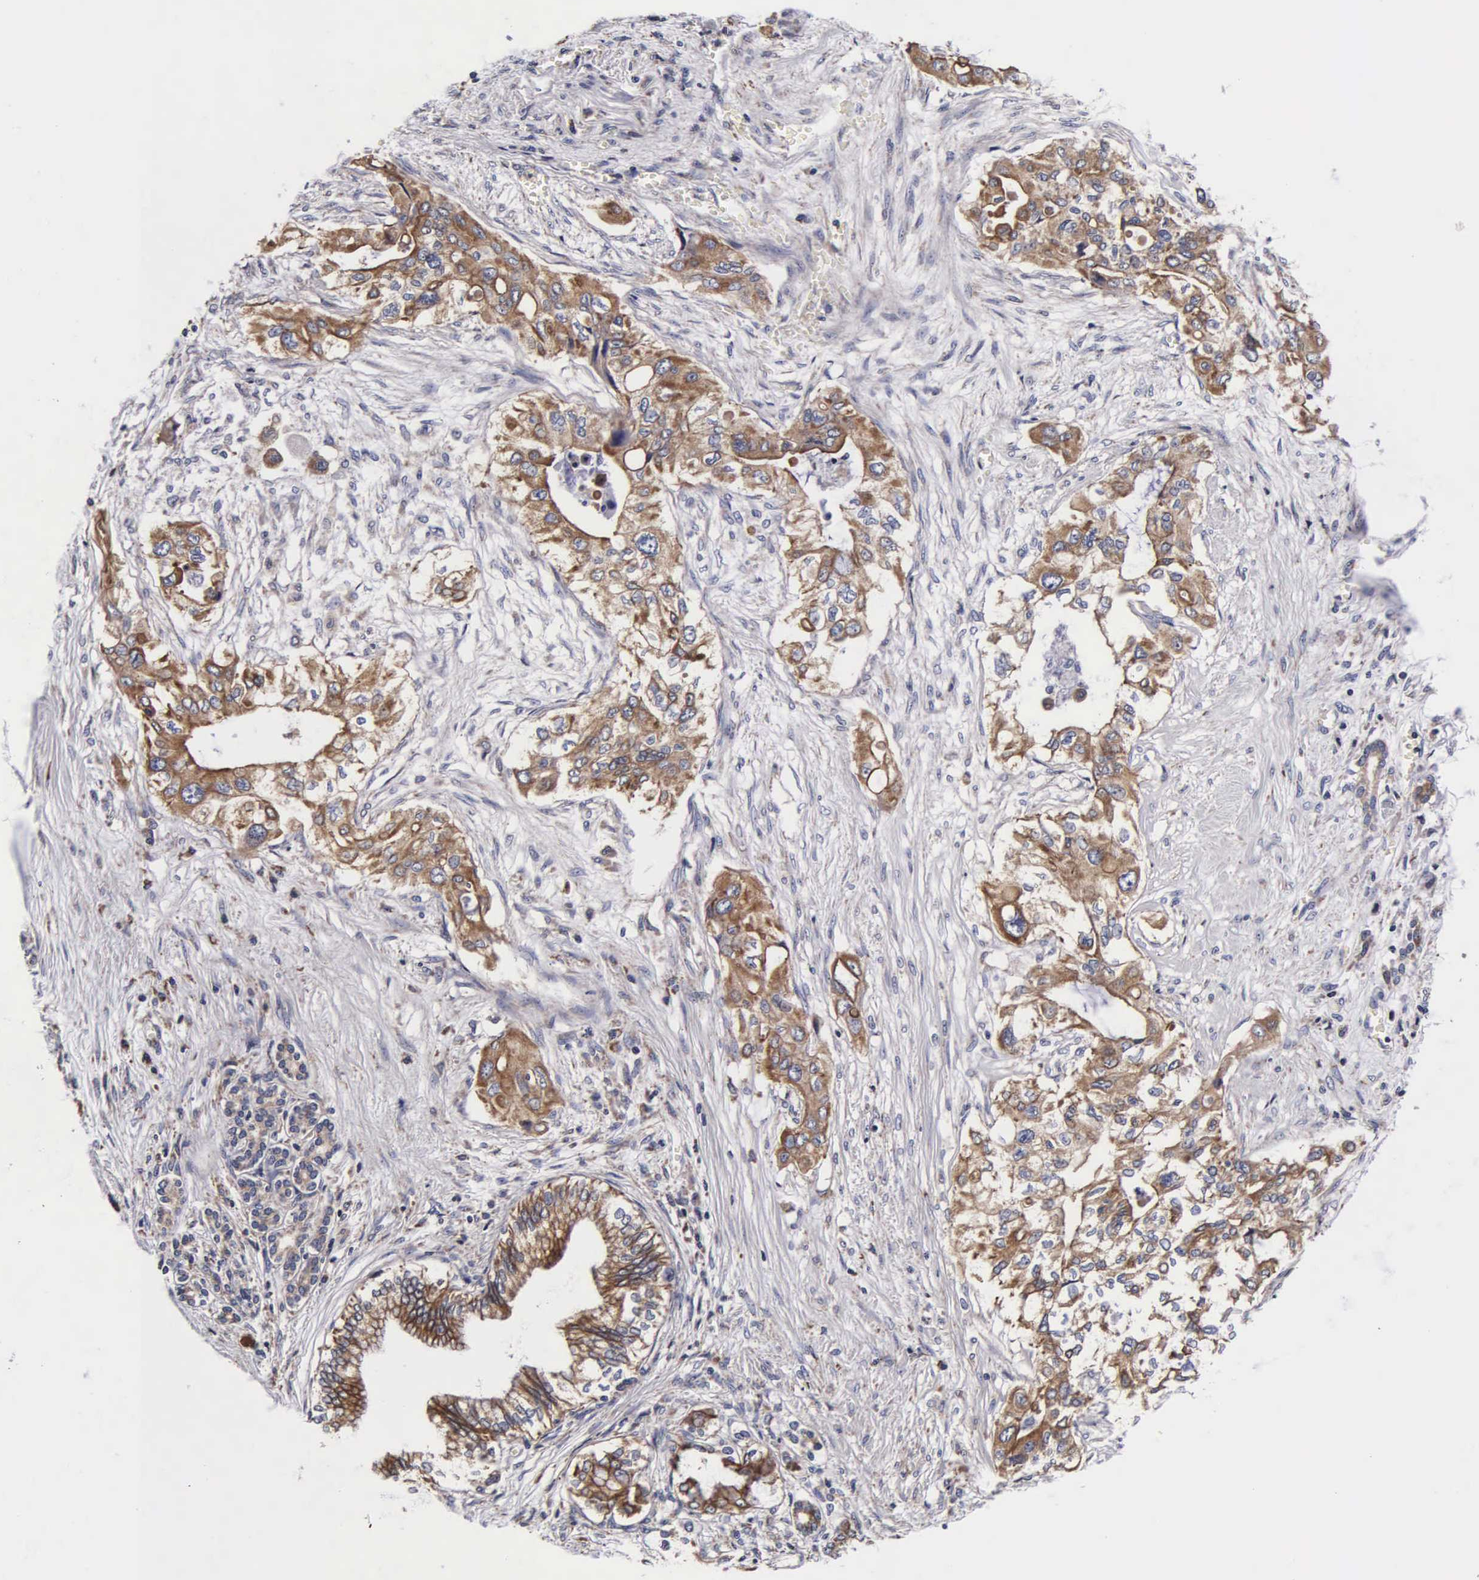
{"staining": {"intensity": "moderate", "quantity": ">75%", "location": "cytoplasmic/membranous"}, "tissue": "pancreatic cancer", "cell_type": "Tumor cells", "image_type": "cancer", "snomed": [{"axis": "morphology", "description": "Adenocarcinoma, NOS"}, {"axis": "topography", "description": "Pancreas"}], "caption": "IHC photomicrograph of neoplastic tissue: adenocarcinoma (pancreatic) stained using immunohistochemistry (IHC) reveals medium levels of moderate protein expression localized specifically in the cytoplasmic/membranous of tumor cells, appearing as a cytoplasmic/membranous brown color.", "gene": "PSMA3", "patient": {"sex": "male", "age": 77}}